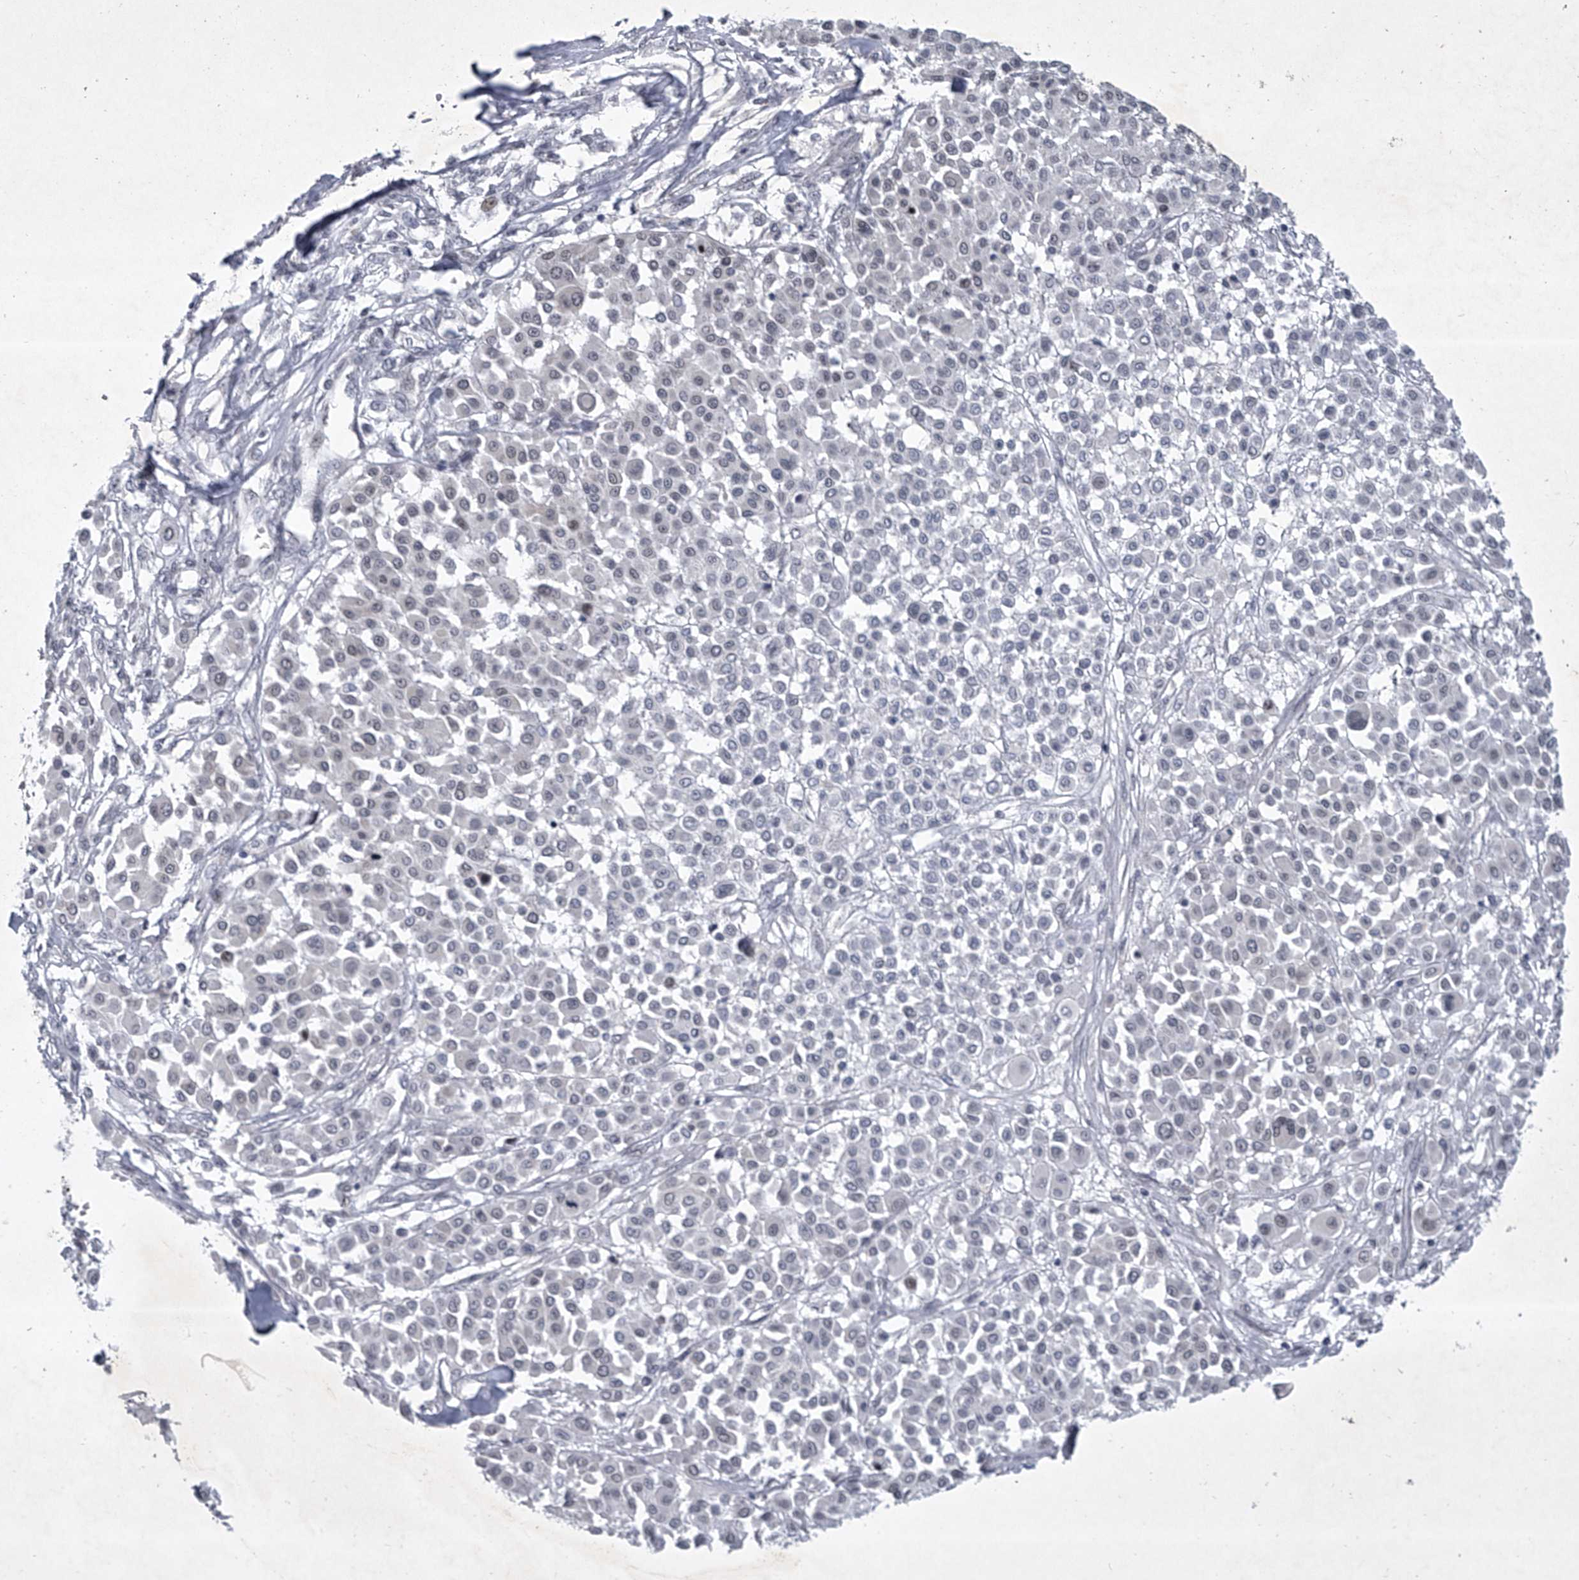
{"staining": {"intensity": "negative", "quantity": "none", "location": "none"}, "tissue": "melanoma", "cell_type": "Tumor cells", "image_type": "cancer", "snomed": [{"axis": "morphology", "description": "Malignant melanoma, Metastatic site"}, {"axis": "topography", "description": "Soft tissue"}], "caption": "The immunohistochemistry (IHC) micrograph has no significant expression in tumor cells of melanoma tissue. (Immunohistochemistry (ihc), brightfield microscopy, high magnification).", "gene": "MLLT1", "patient": {"sex": "male", "age": 41}}